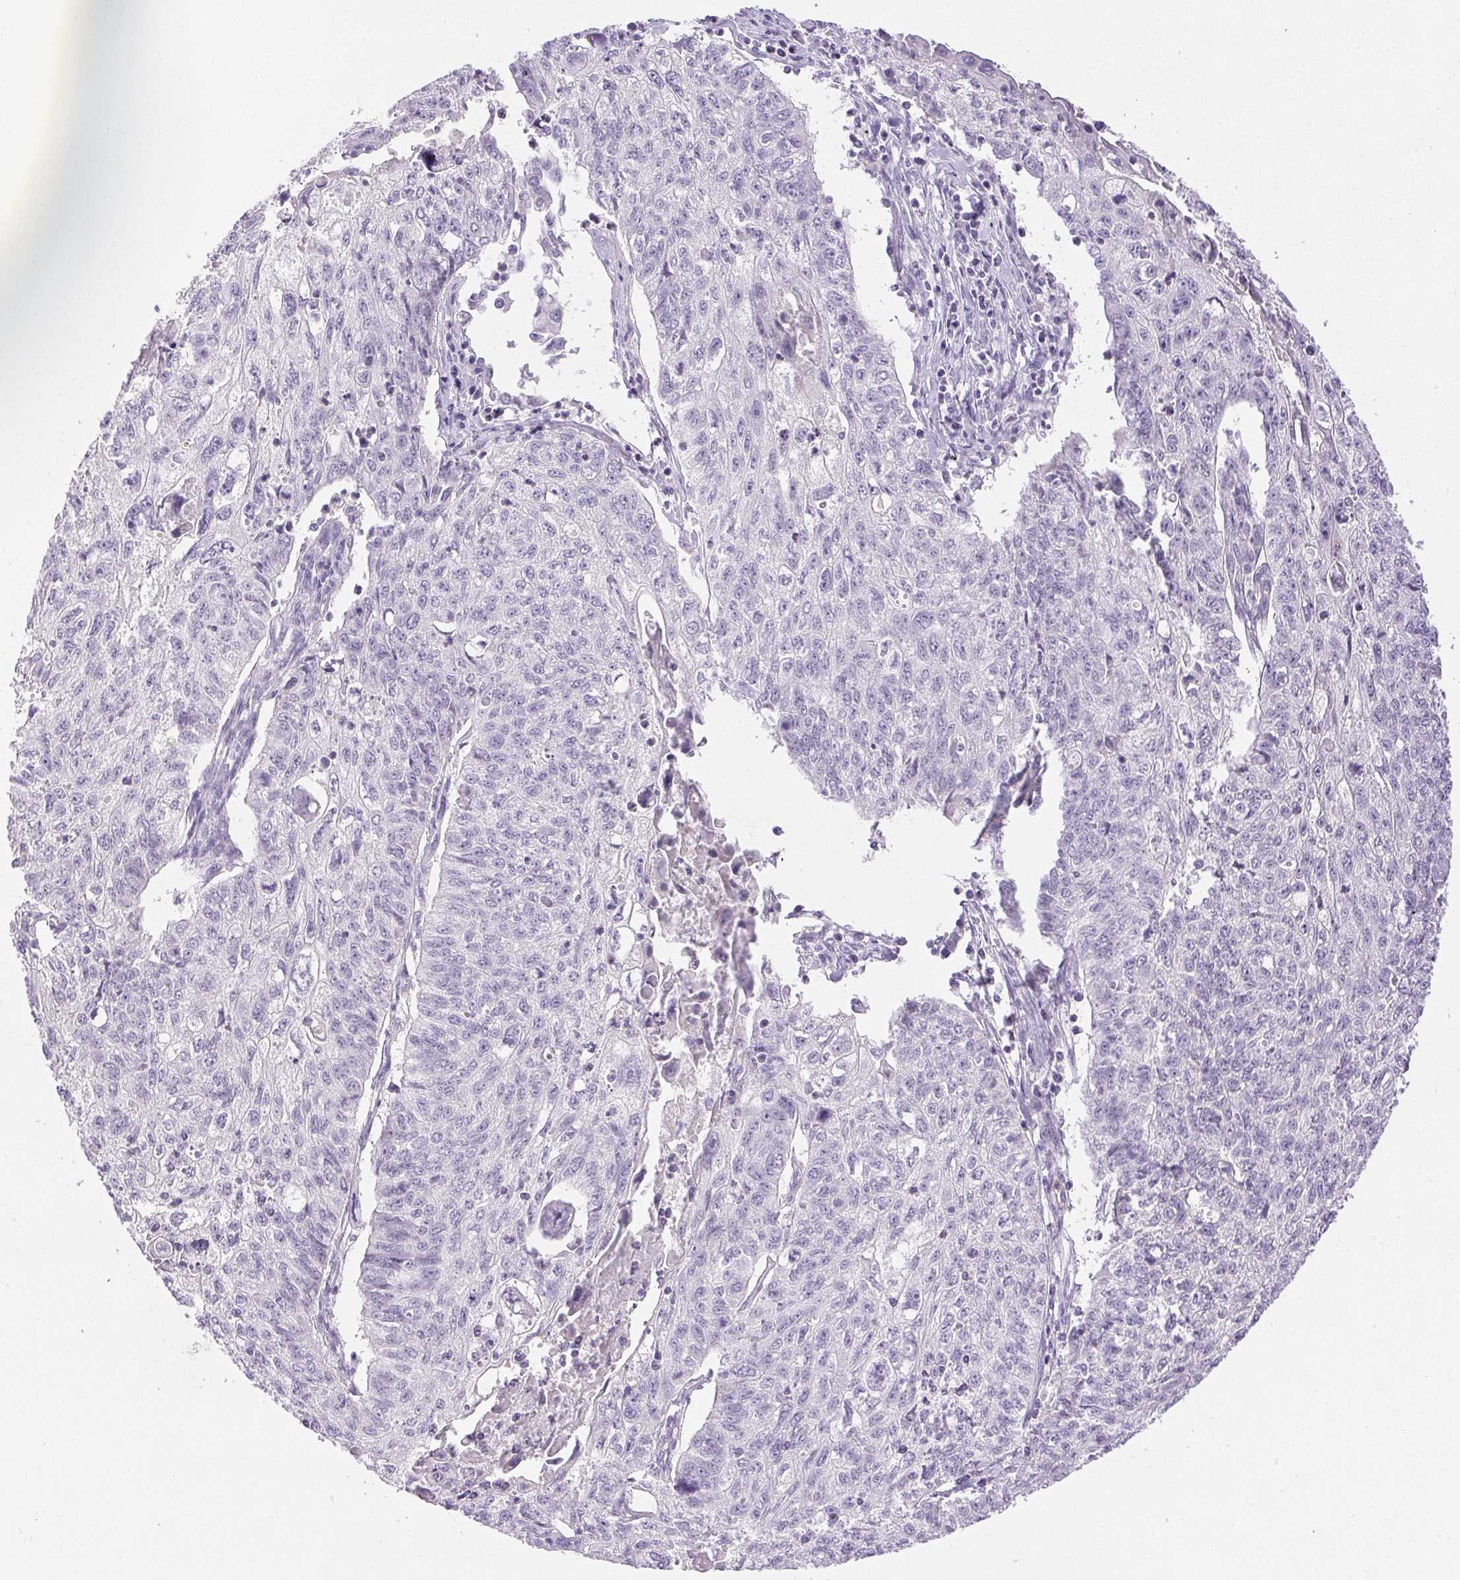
{"staining": {"intensity": "negative", "quantity": "none", "location": "none"}, "tissue": "lung cancer", "cell_type": "Tumor cells", "image_type": "cancer", "snomed": [{"axis": "morphology", "description": "Normal morphology"}, {"axis": "morphology", "description": "Aneuploidy"}, {"axis": "morphology", "description": "Squamous cell carcinoma, NOS"}, {"axis": "topography", "description": "Lymph node"}, {"axis": "topography", "description": "Lung"}], "caption": "DAB (3,3'-diaminobenzidine) immunohistochemical staining of human lung cancer (aneuploidy) shows no significant expression in tumor cells.", "gene": "EMX2", "patient": {"sex": "female", "age": 76}}